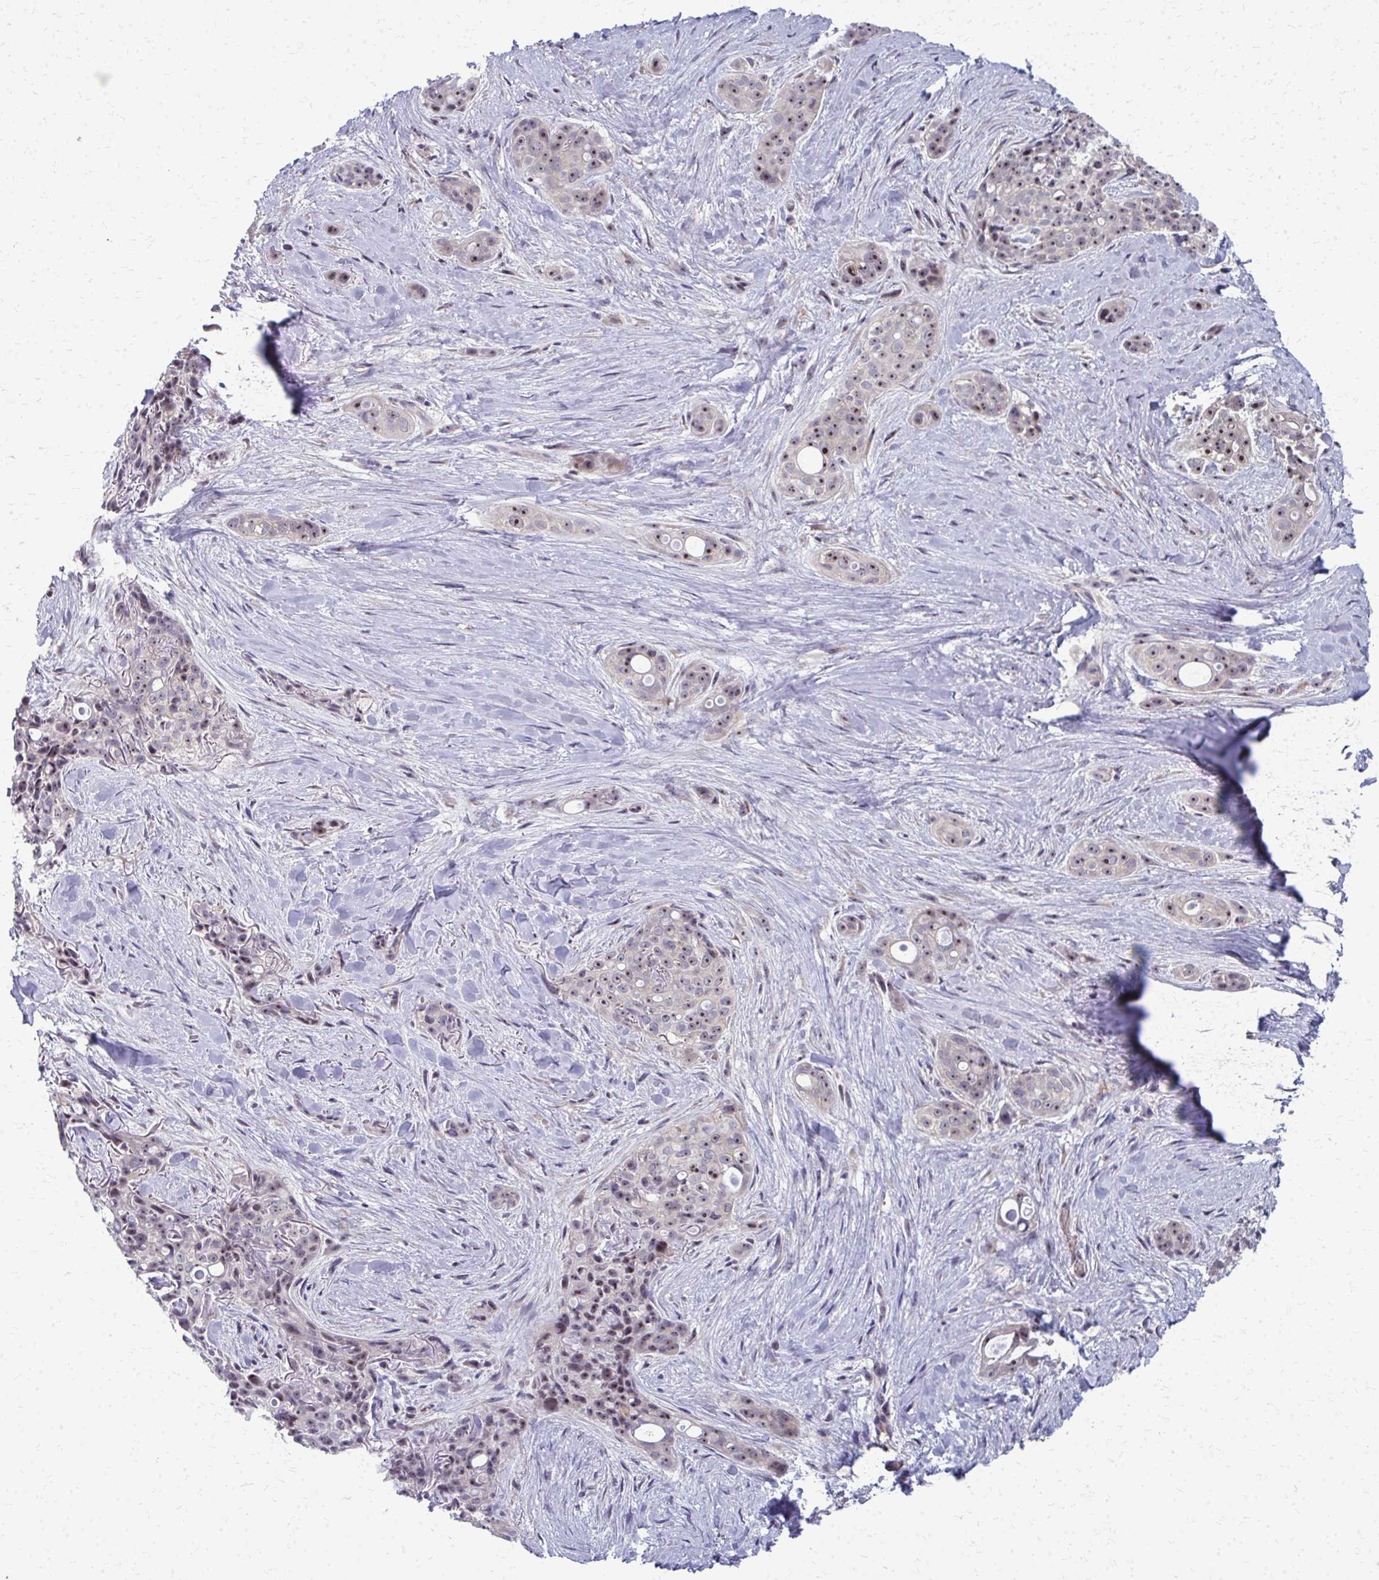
{"staining": {"intensity": "moderate", "quantity": "25%-75%", "location": "nuclear"}, "tissue": "skin cancer", "cell_type": "Tumor cells", "image_type": "cancer", "snomed": [{"axis": "morphology", "description": "Basal cell carcinoma"}, {"axis": "topography", "description": "Skin"}], "caption": "Protein analysis of basal cell carcinoma (skin) tissue reveals moderate nuclear expression in approximately 25%-75% of tumor cells. The protein is stained brown, and the nuclei are stained in blue (DAB IHC with brightfield microscopy, high magnification).", "gene": "NUDT16", "patient": {"sex": "female", "age": 79}}